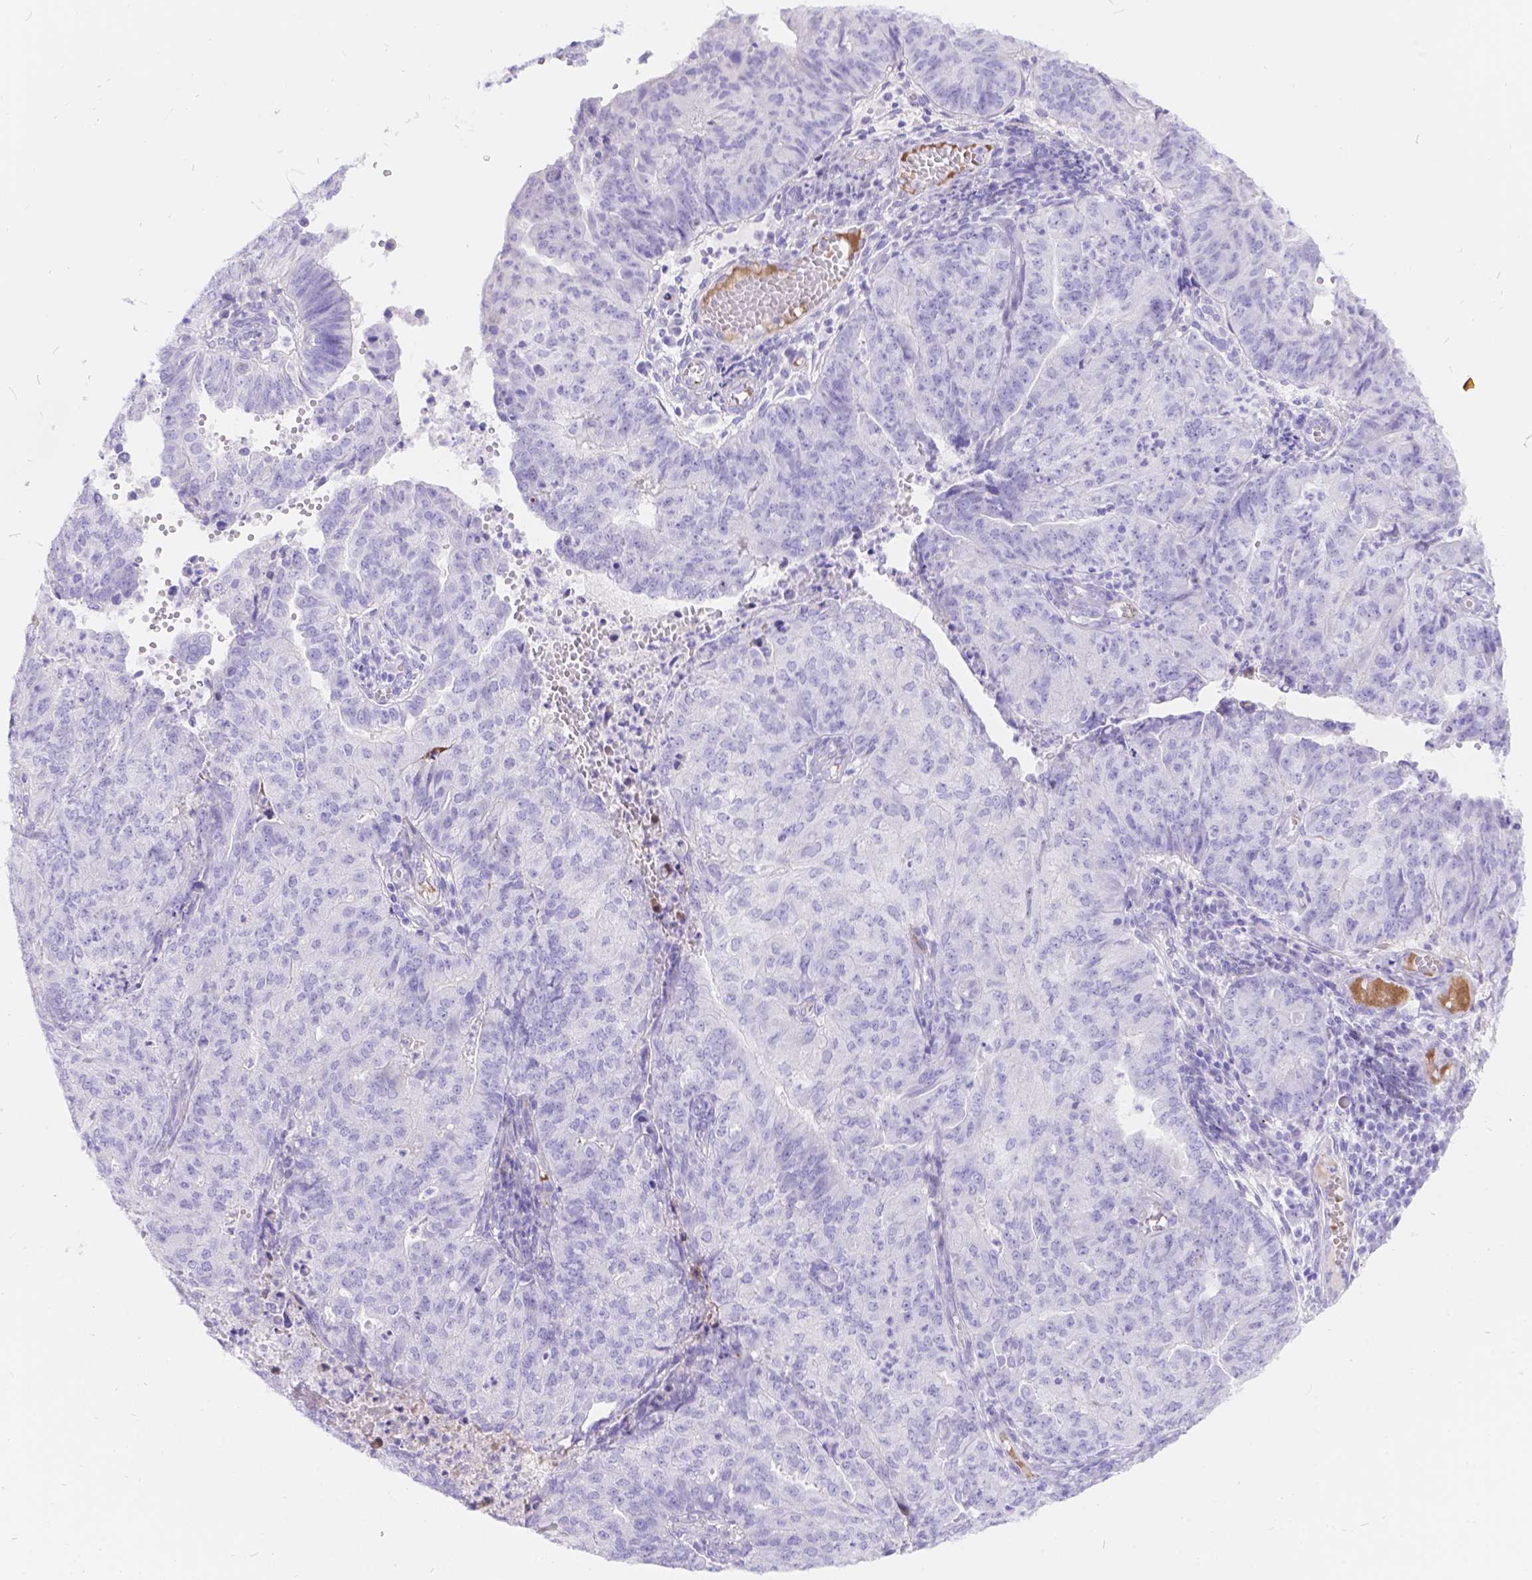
{"staining": {"intensity": "negative", "quantity": "none", "location": "none"}, "tissue": "endometrial cancer", "cell_type": "Tumor cells", "image_type": "cancer", "snomed": [{"axis": "morphology", "description": "Adenocarcinoma, NOS"}, {"axis": "topography", "description": "Endometrium"}], "caption": "Immunohistochemistry (IHC) micrograph of neoplastic tissue: human endometrial adenocarcinoma stained with DAB (3,3'-diaminobenzidine) reveals no significant protein staining in tumor cells.", "gene": "KLHL10", "patient": {"sex": "female", "age": 82}}